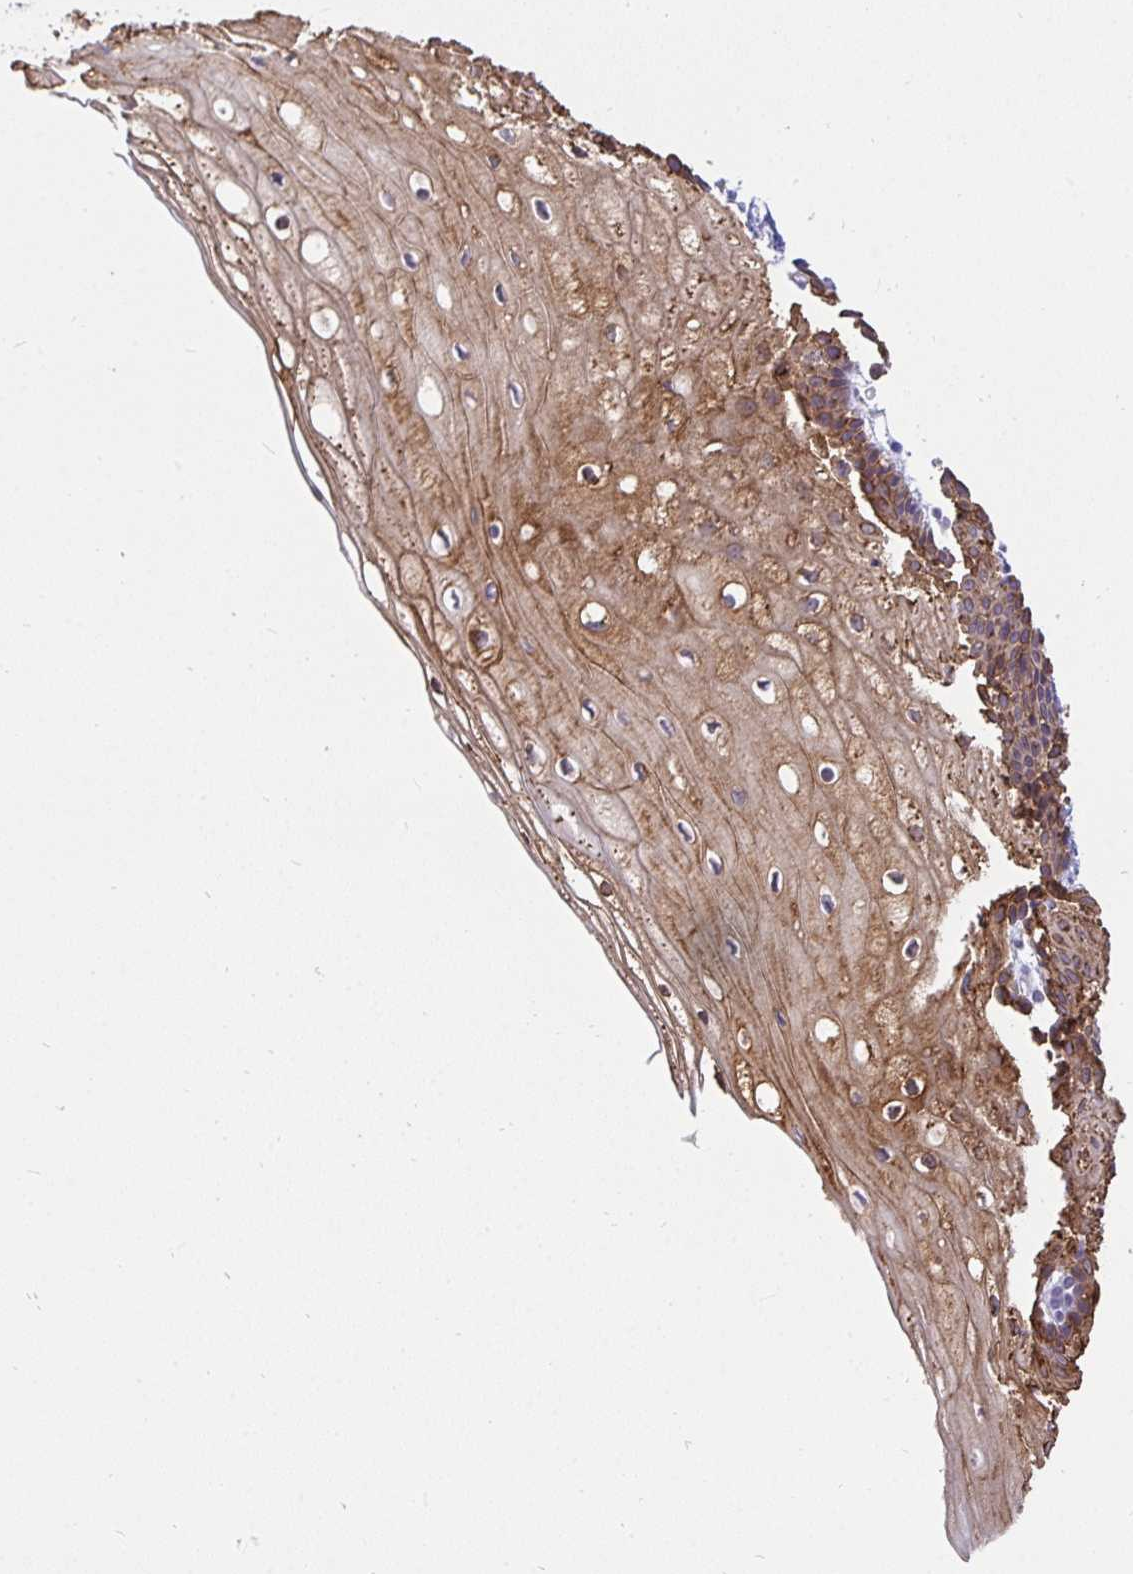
{"staining": {"intensity": "negative", "quantity": "none", "location": "none"}, "tissue": "cervix", "cell_type": "Glandular cells", "image_type": "normal", "snomed": [{"axis": "morphology", "description": "Normal tissue, NOS"}, {"axis": "topography", "description": "Cervix"}], "caption": "This is a image of IHC staining of normal cervix, which shows no positivity in glandular cells.", "gene": "AK5", "patient": {"sex": "female", "age": 36}}